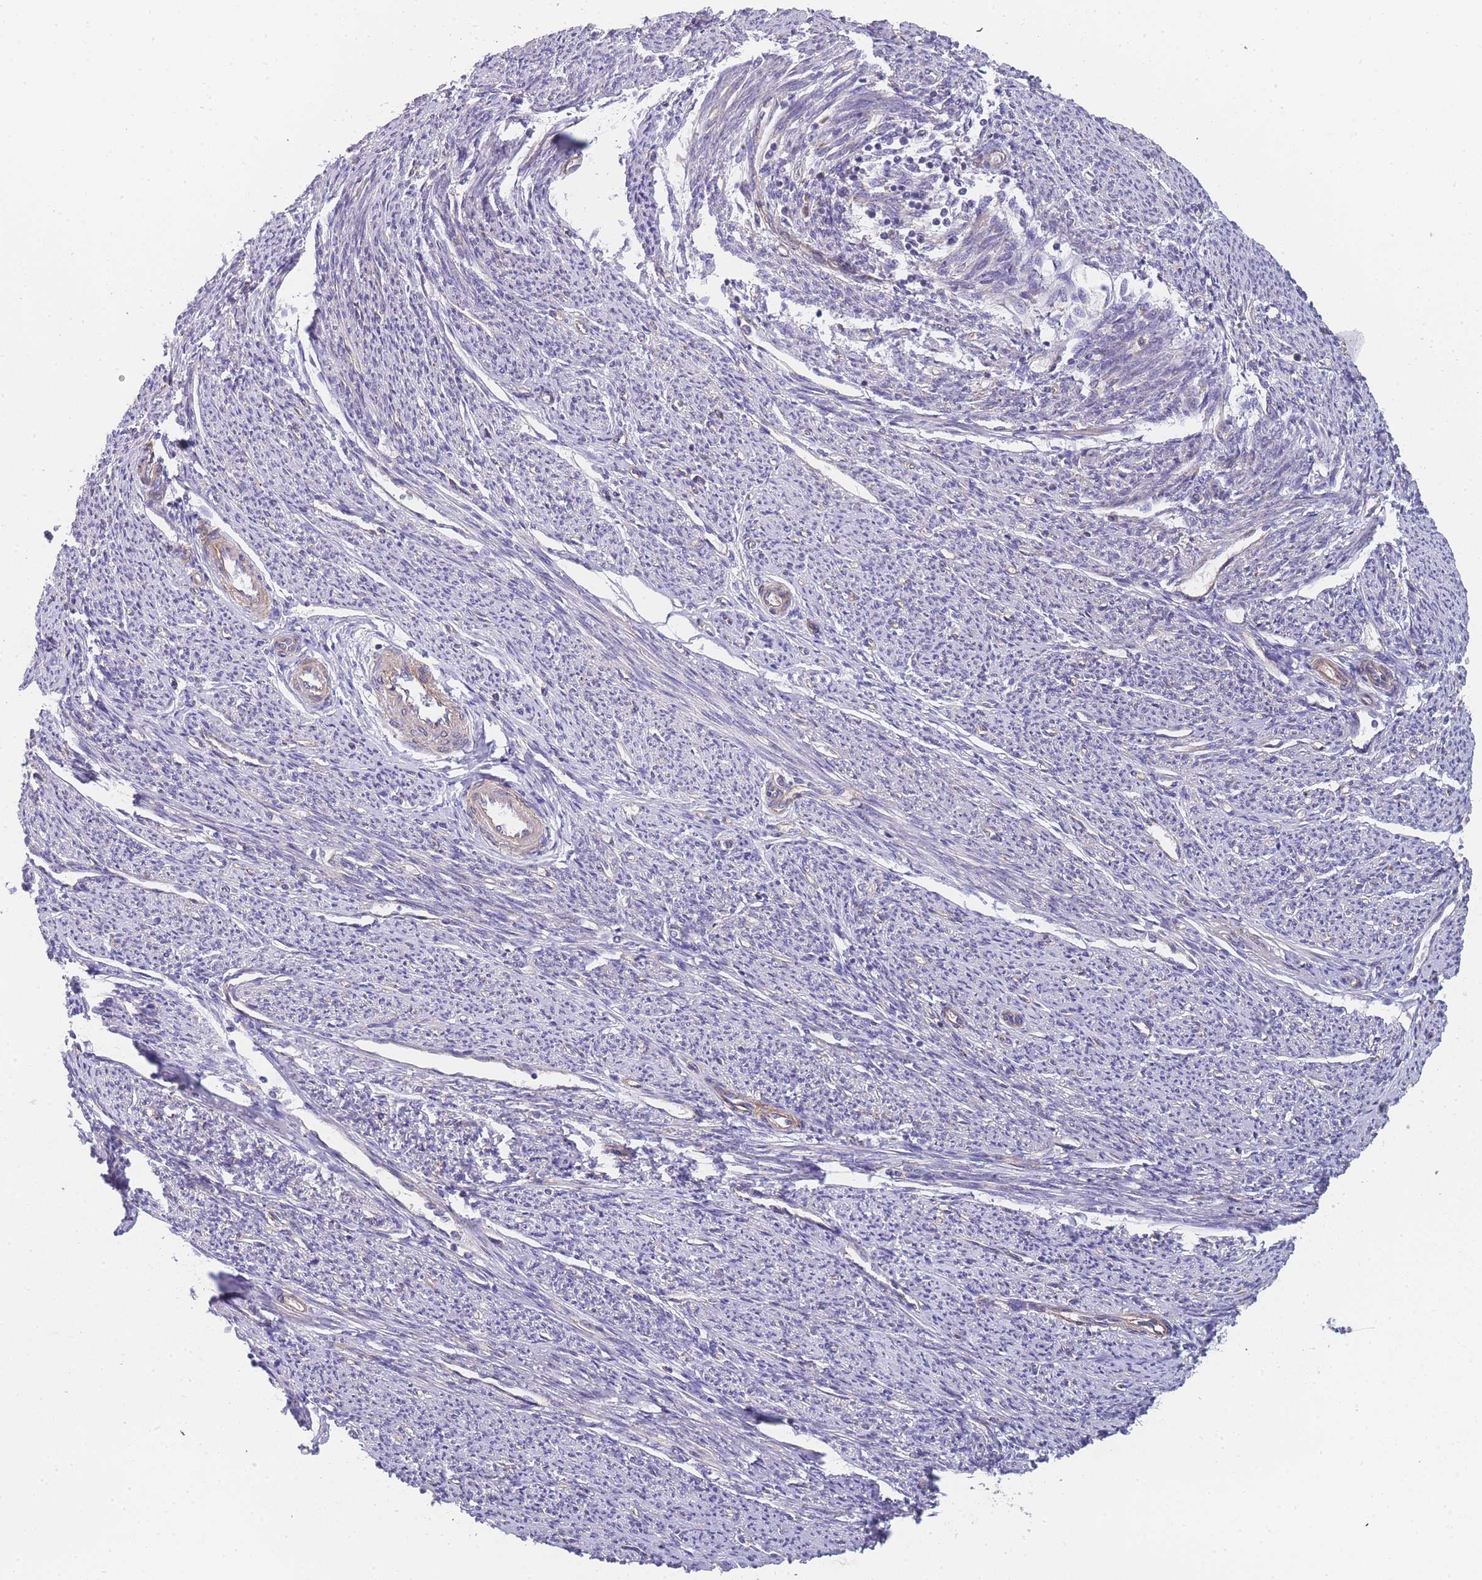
{"staining": {"intensity": "weak", "quantity": "25%-75%", "location": "cytoplasmic/membranous"}, "tissue": "smooth muscle", "cell_type": "Smooth muscle cells", "image_type": "normal", "snomed": [{"axis": "morphology", "description": "Normal tissue, NOS"}, {"axis": "topography", "description": "Smooth muscle"}, {"axis": "topography", "description": "Uterus"}], "caption": "Protein analysis of benign smooth muscle shows weak cytoplasmic/membranous expression in about 25%-75% of smooth muscle cells.", "gene": "MTRES1", "patient": {"sex": "female", "age": 59}}